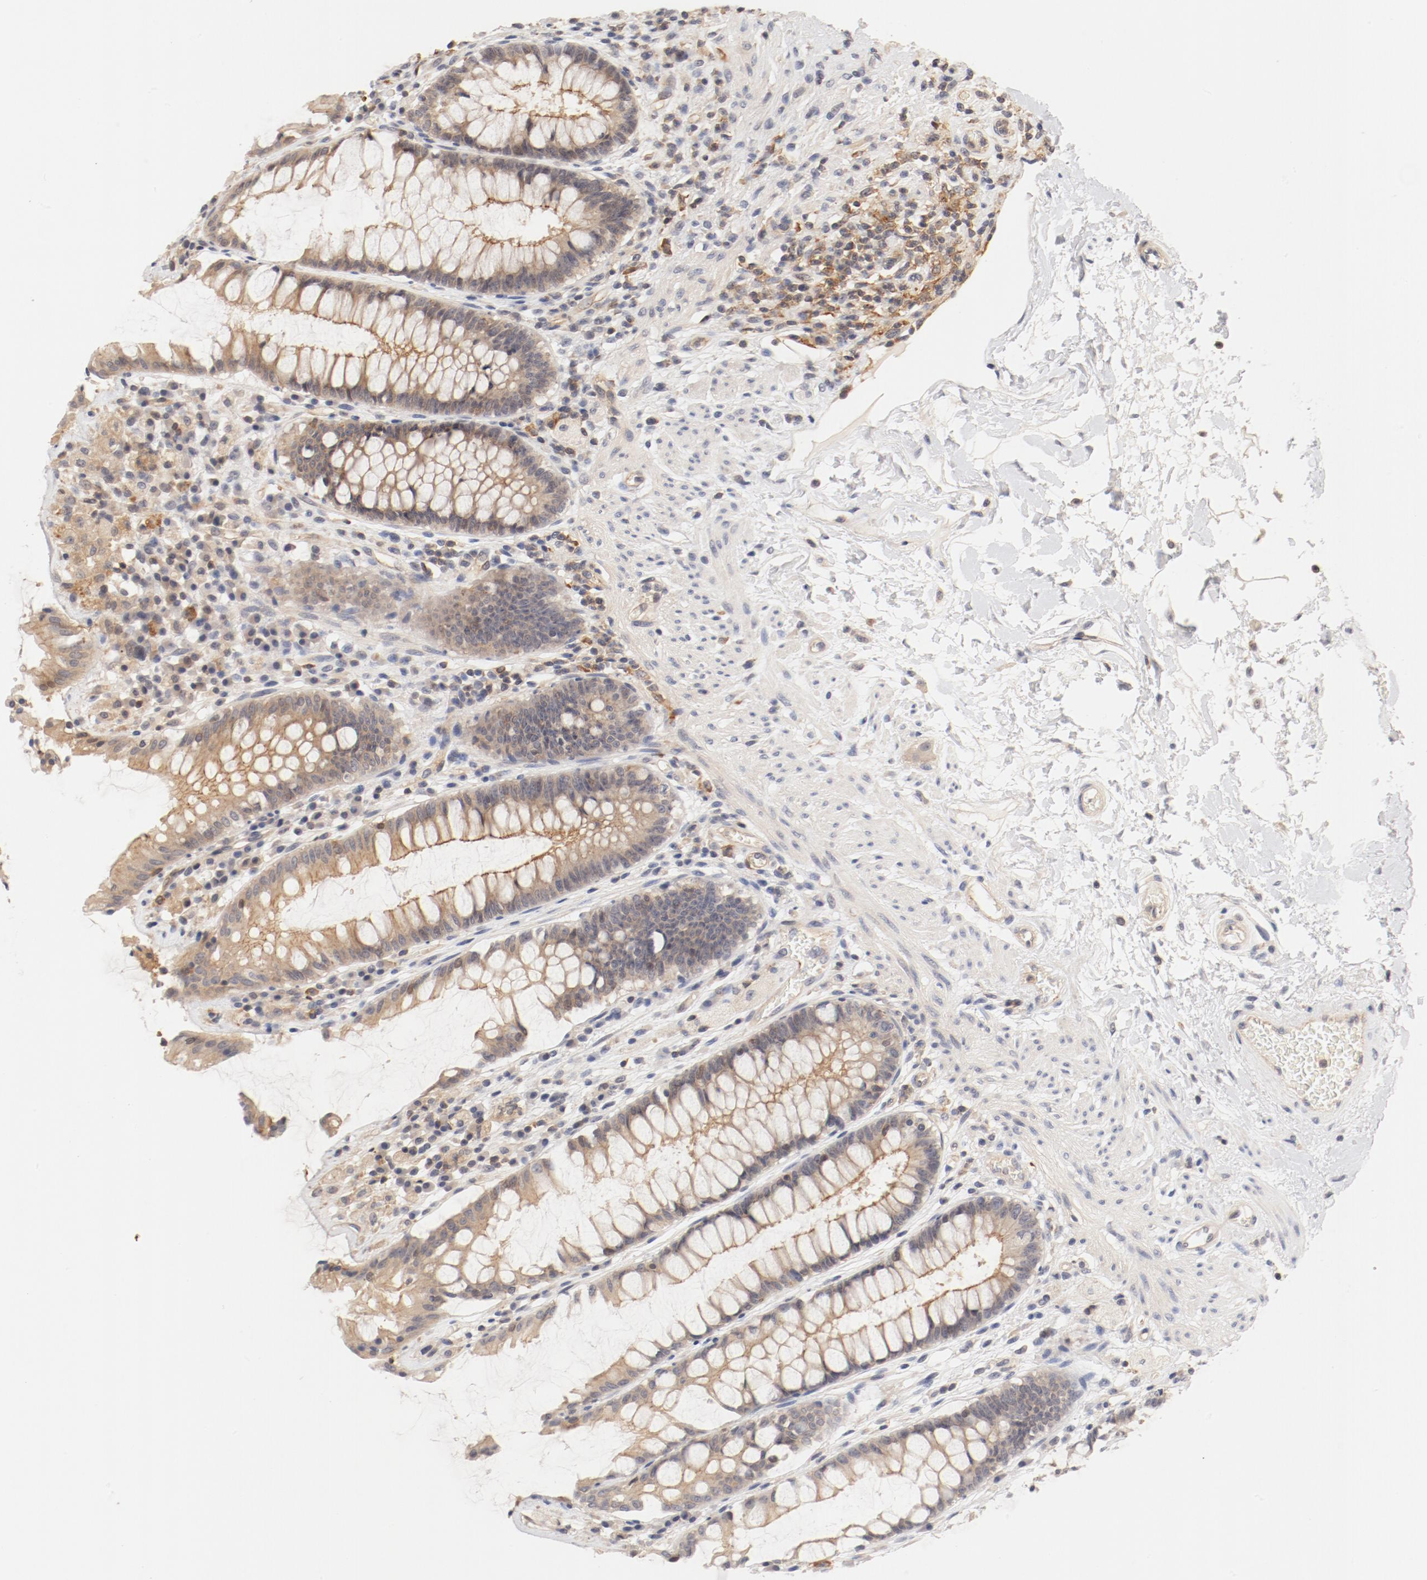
{"staining": {"intensity": "moderate", "quantity": "25%-75%", "location": "cytoplasmic/membranous"}, "tissue": "rectum", "cell_type": "Glandular cells", "image_type": "normal", "snomed": [{"axis": "morphology", "description": "Normal tissue, NOS"}, {"axis": "topography", "description": "Rectum"}], "caption": "Immunohistochemistry image of normal rectum: rectum stained using IHC demonstrates medium levels of moderate protein expression localized specifically in the cytoplasmic/membranous of glandular cells, appearing as a cytoplasmic/membranous brown color.", "gene": "ZNF267", "patient": {"sex": "female", "age": 46}}